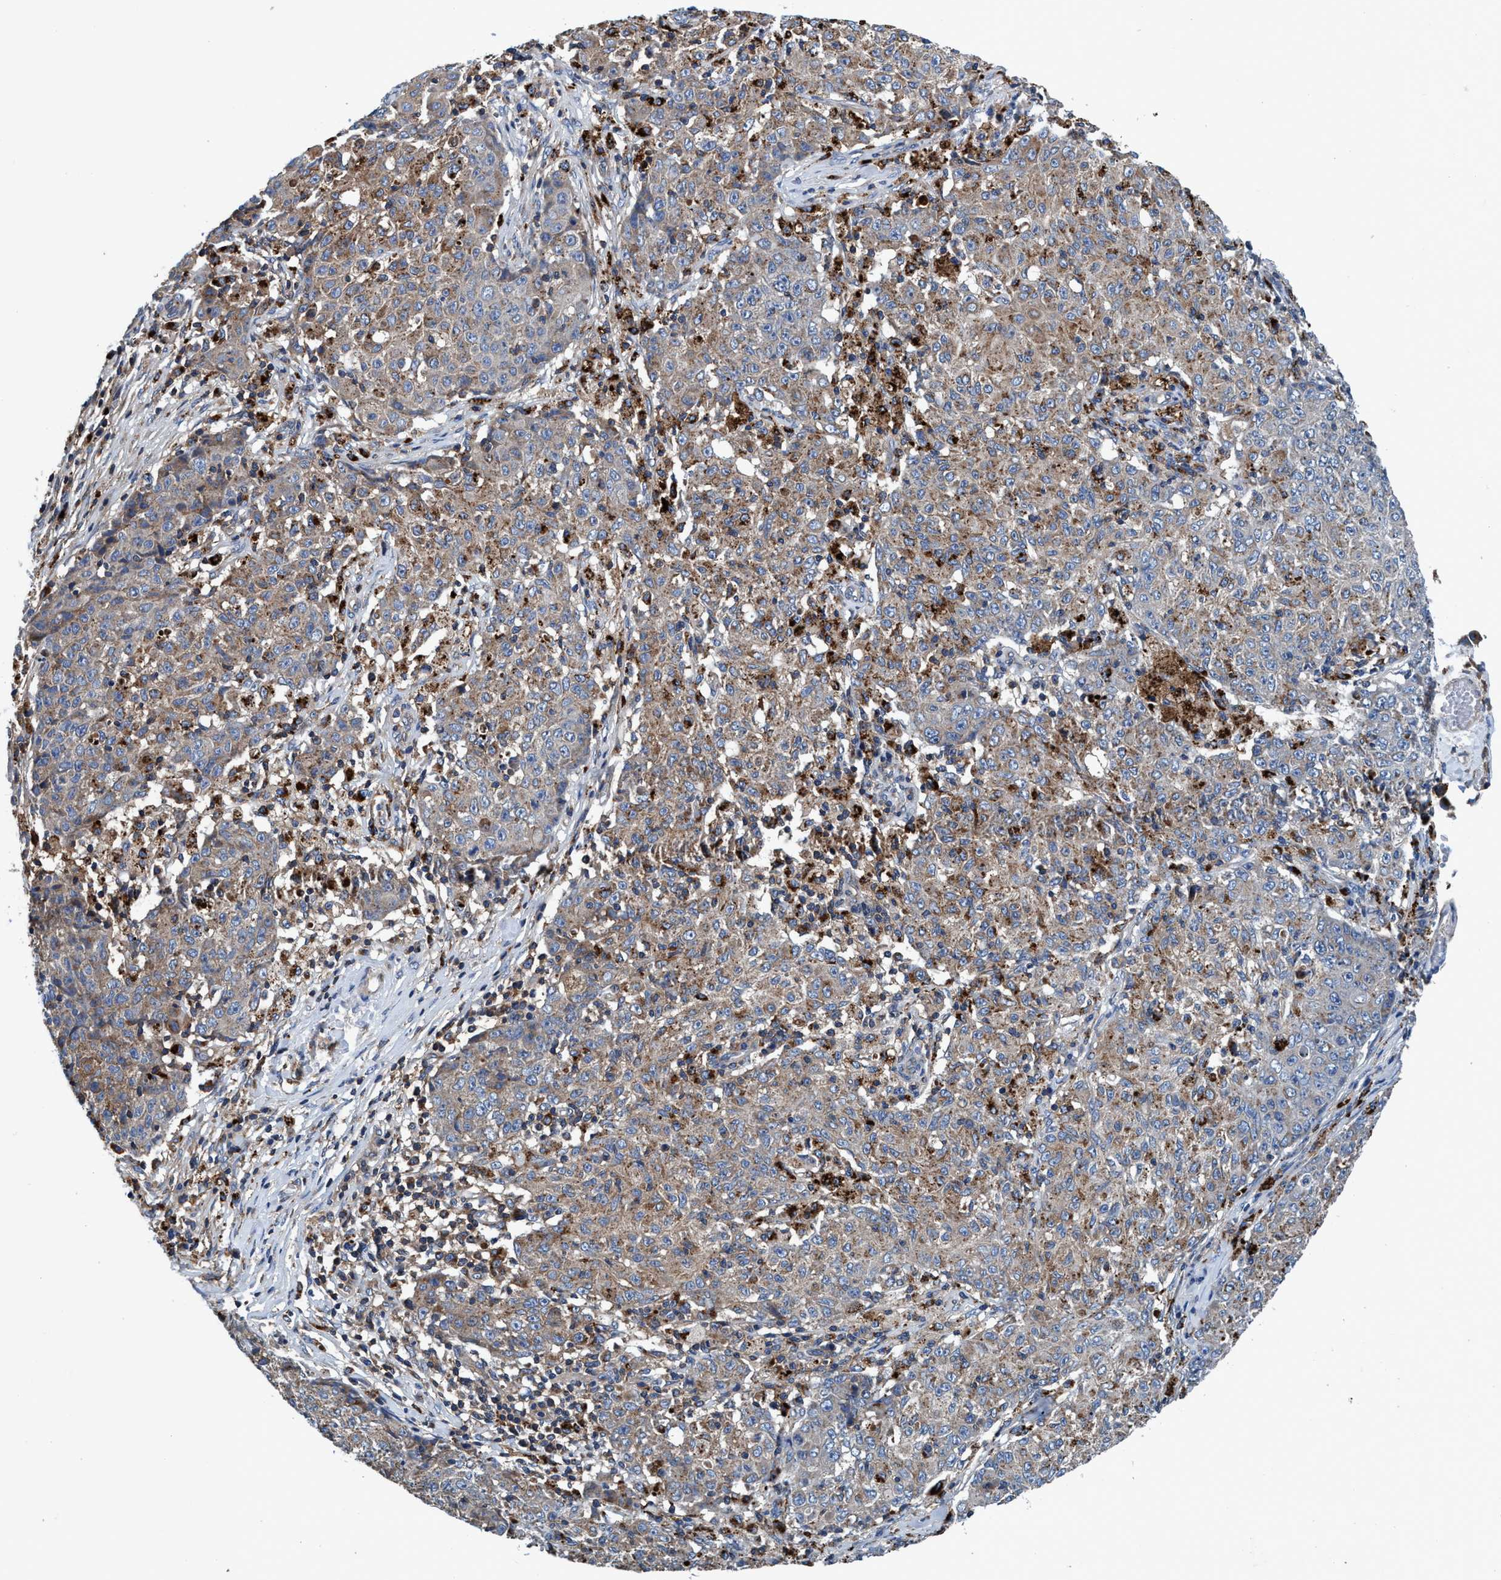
{"staining": {"intensity": "weak", "quantity": ">75%", "location": "cytoplasmic/membranous"}, "tissue": "ovarian cancer", "cell_type": "Tumor cells", "image_type": "cancer", "snomed": [{"axis": "morphology", "description": "Carcinoma, endometroid"}, {"axis": "topography", "description": "Ovary"}], "caption": "Protein analysis of ovarian endometroid carcinoma tissue displays weak cytoplasmic/membranous staining in approximately >75% of tumor cells.", "gene": "ENDOG", "patient": {"sex": "female", "age": 42}}